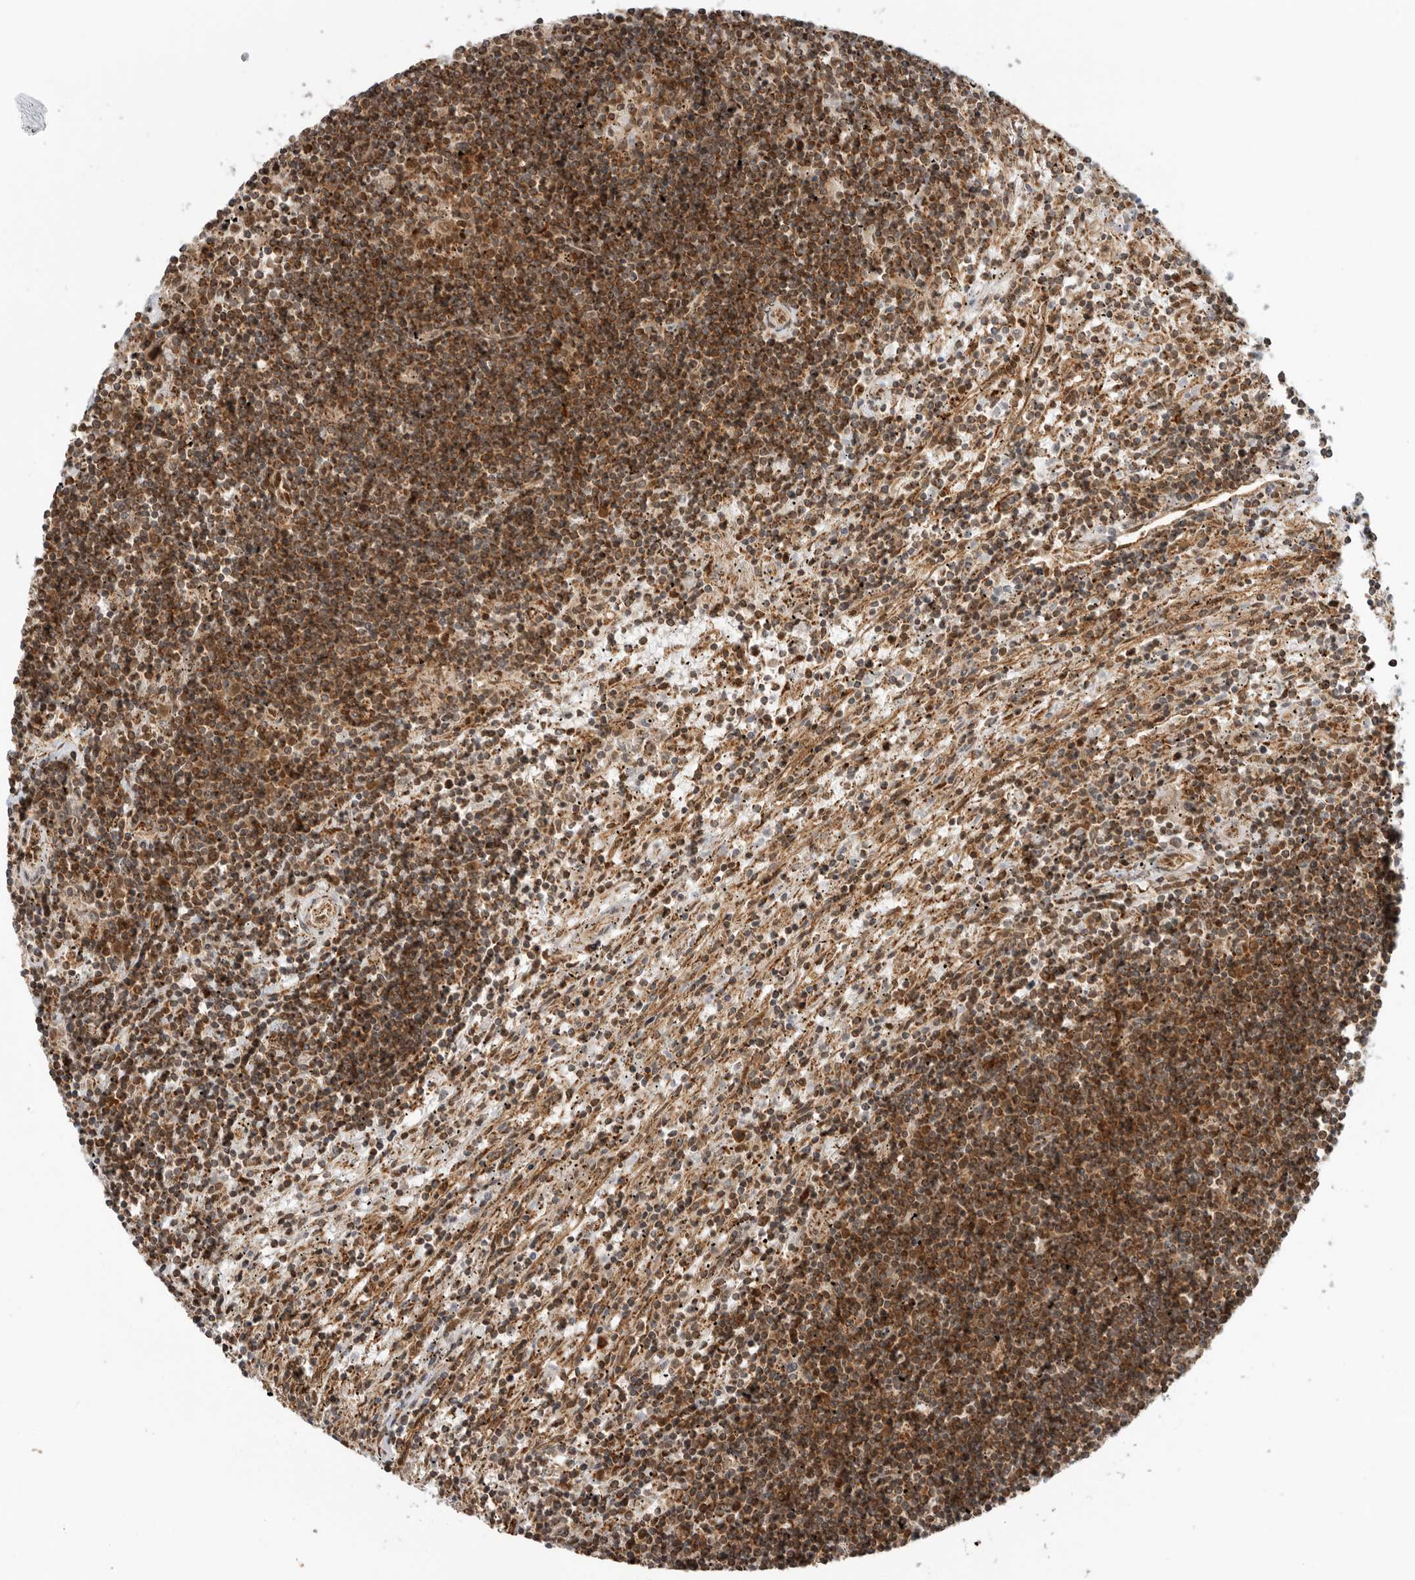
{"staining": {"intensity": "strong", "quantity": ">75%", "location": "cytoplasmic/membranous"}, "tissue": "lymphoma", "cell_type": "Tumor cells", "image_type": "cancer", "snomed": [{"axis": "morphology", "description": "Malignant lymphoma, non-Hodgkin's type, Low grade"}, {"axis": "topography", "description": "Spleen"}], "caption": "Immunohistochemistry (IHC) (DAB (3,3'-diaminobenzidine)) staining of human lymphoma displays strong cytoplasmic/membranous protein expression in about >75% of tumor cells.", "gene": "DCAF8", "patient": {"sex": "male", "age": 76}}